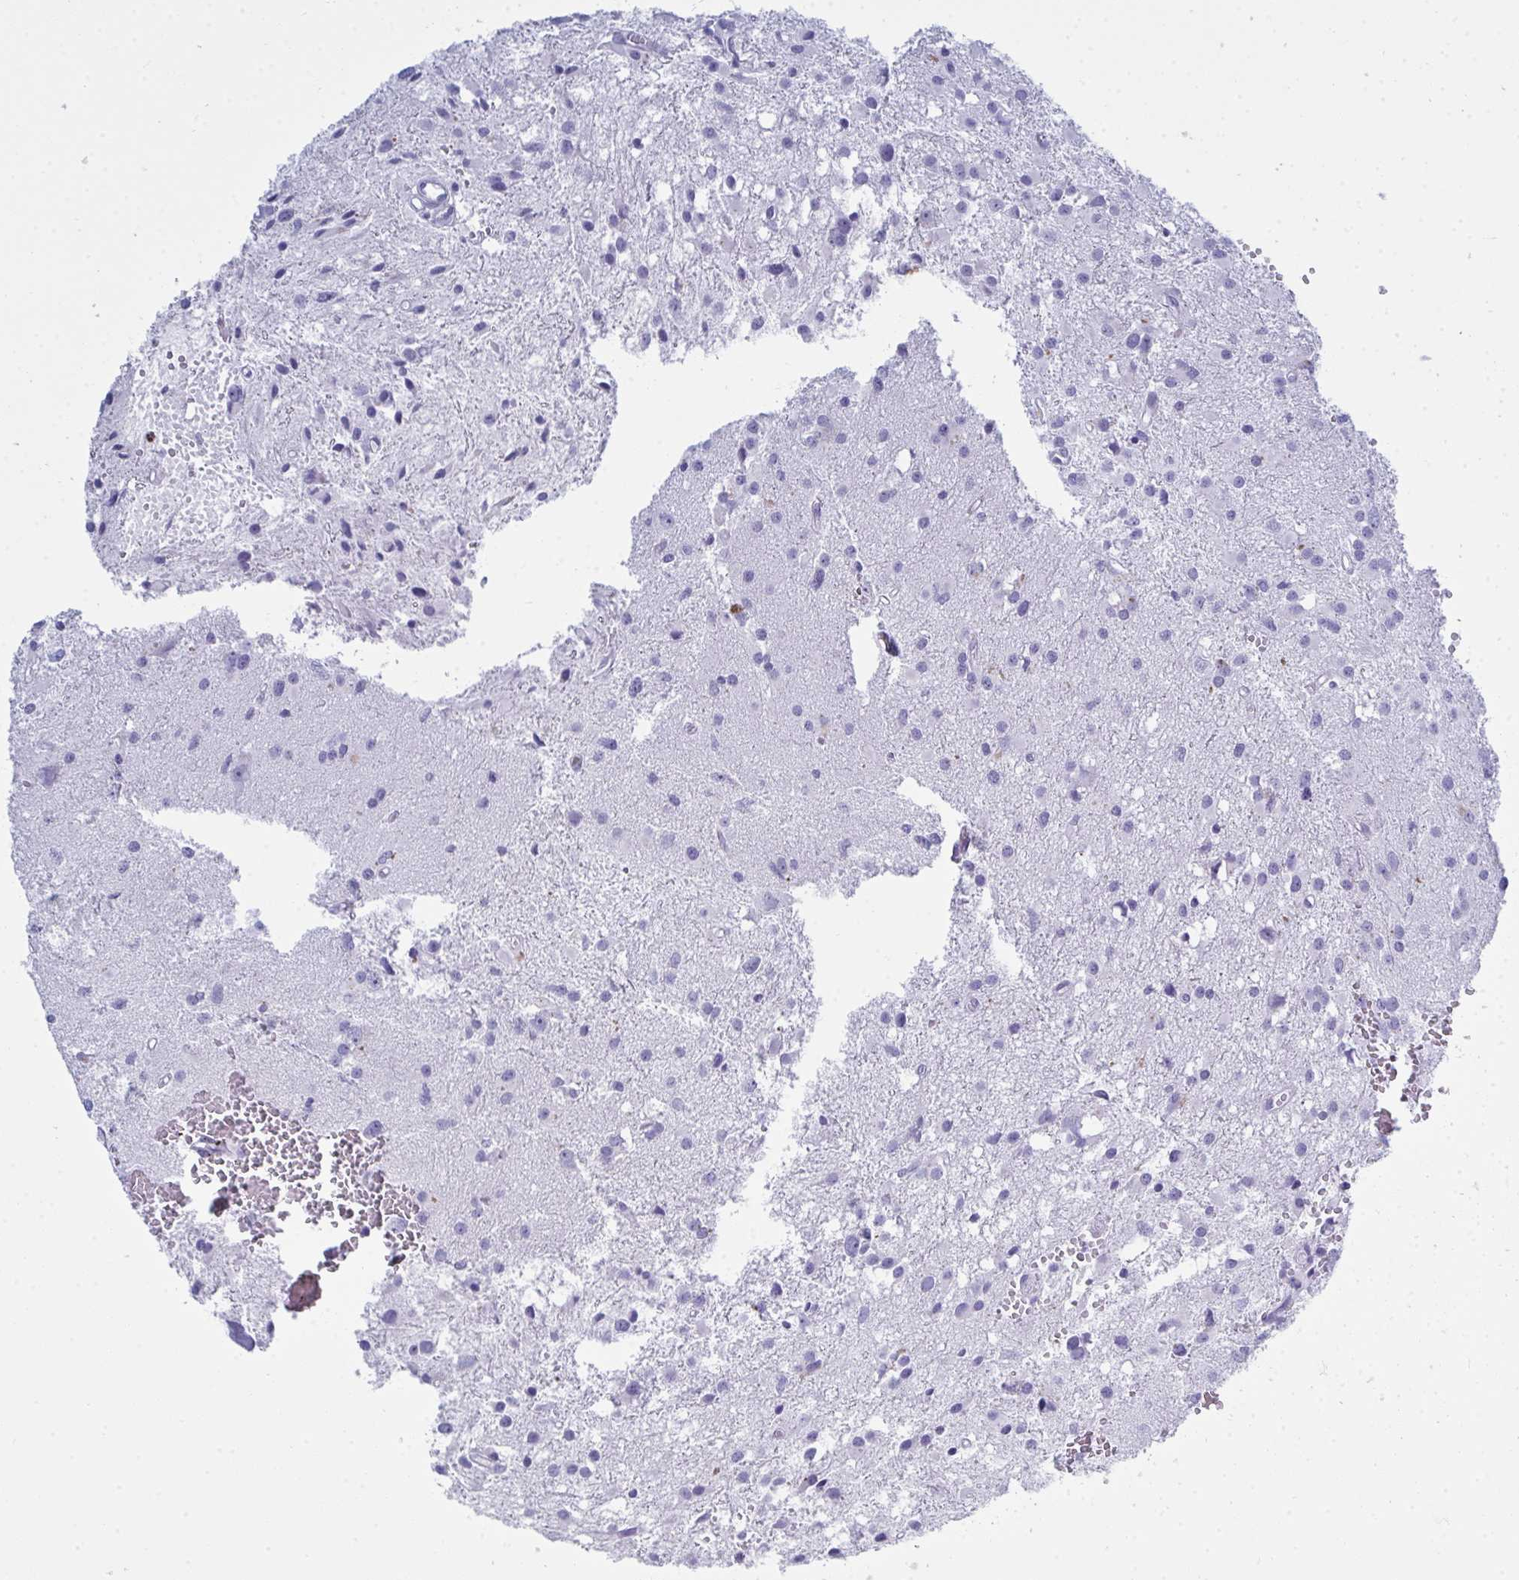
{"staining": {"intensity": "negative", "quantity": "none", "location": "none"}, "tissue": "glioma", "cell_type": "Tumor cells", "image_type": "cancer", "snomed": [{"axis": "morphology", "description": "Glioma, malignant, High grade"}, {"axis": "topography", "description": "Brain"}], "caption": "This is a micrograph of immunohistochemistry (IHC) staining of high-grade glioma (malignant), which shows no expression in tumor cells. (DAB IHC with hematoxylin counter stain).", "gene": "SERPINB10", "patient": {"sex": "male", "age": 54}}